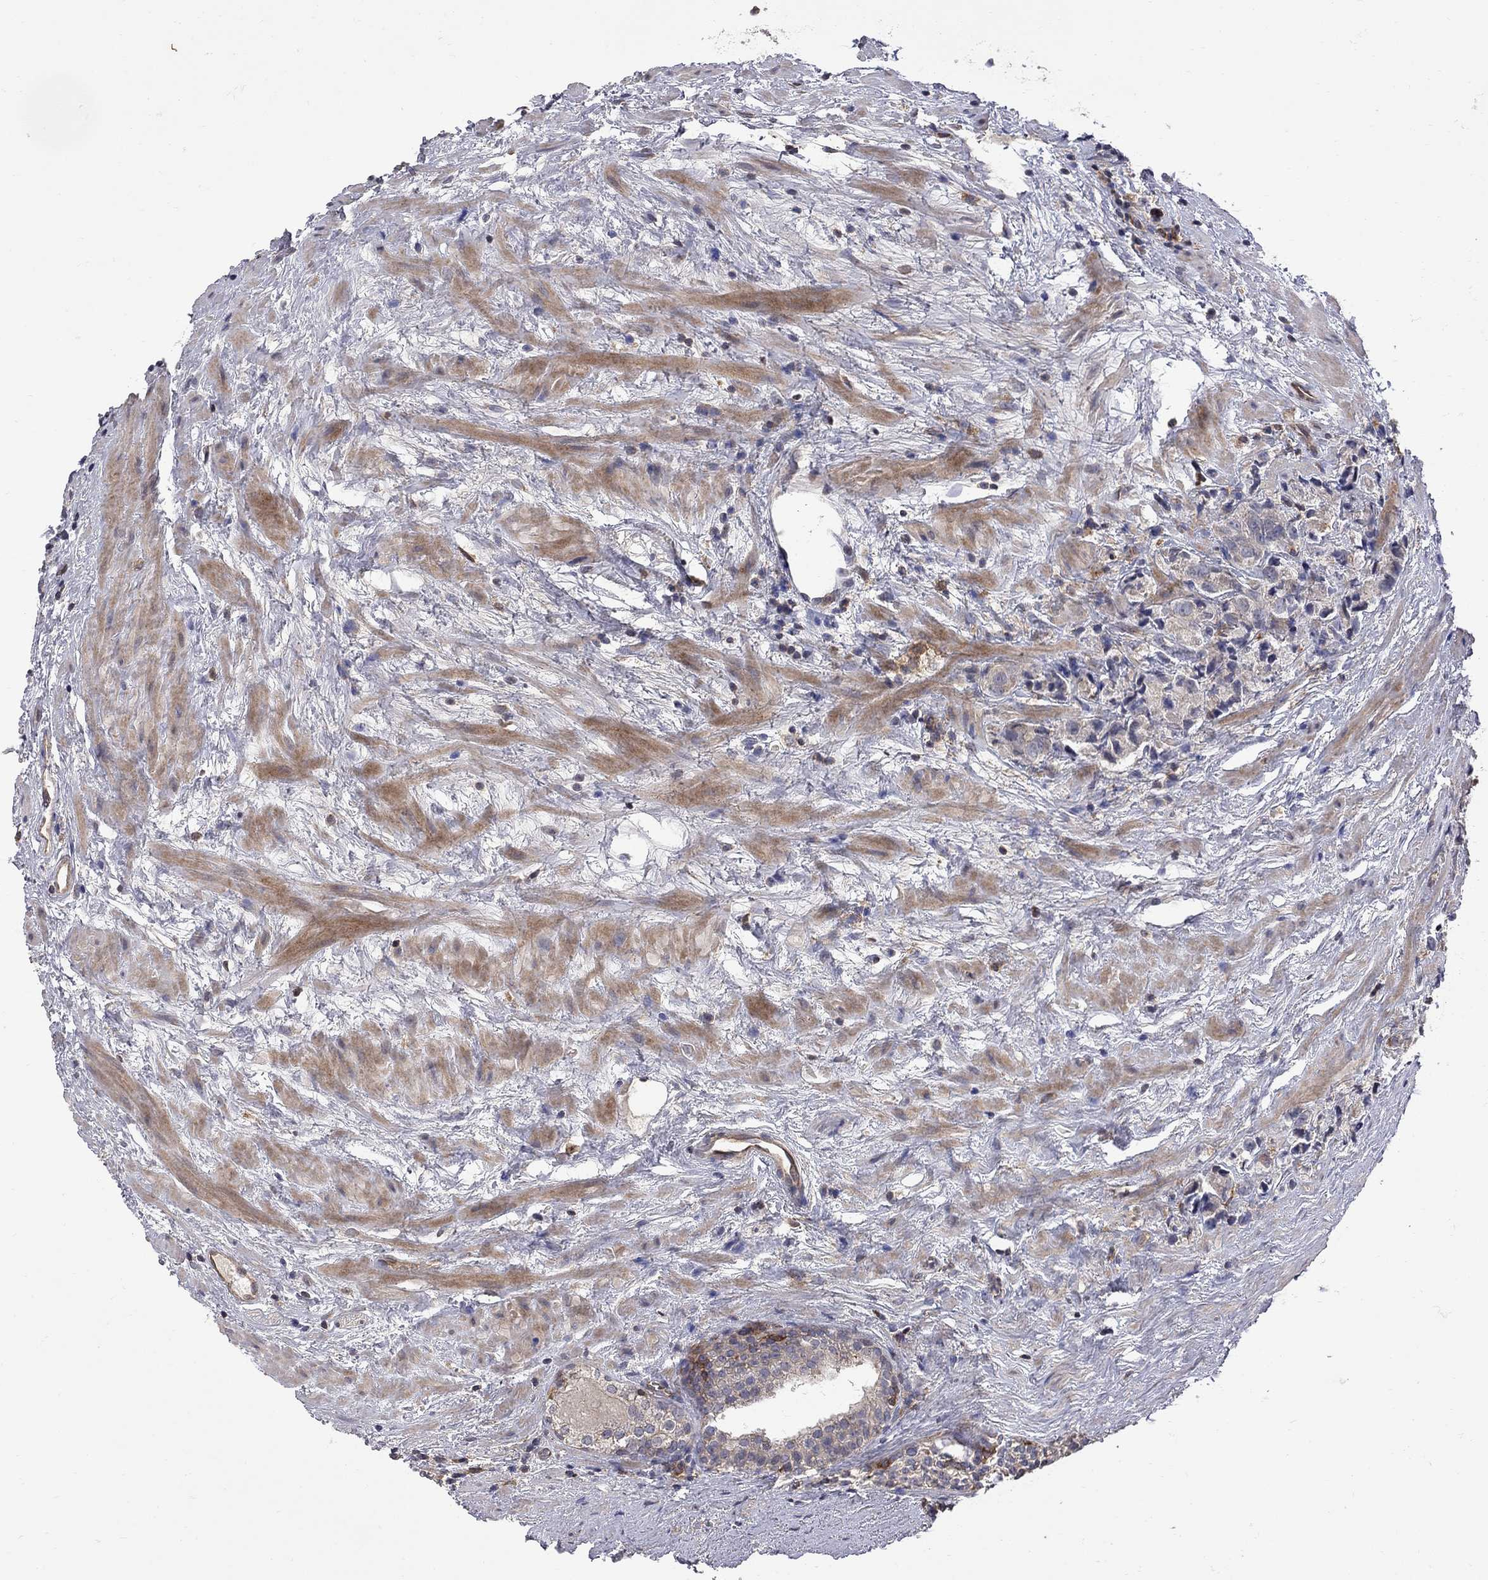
{"staining": {"intensity": "negative", "quantity": "none", "location": "none"}, "tissue": "prostate cancer", "cell_type": "Tumor cells", "image_type": "cancer", "snomed": [{"axis": "morphology", "description": "Adenocarcinoma, NOS"}, {"axis": "topography", "description": "Prostate and seminal vesicle, NOS"}], "caption": "The immunohistochemistry image has no significant positivity in tumor cells of adenocarcinoma (prostate) tissue.", "gene": "ABI3", "patient": {"sex": "male", "age": 63}}